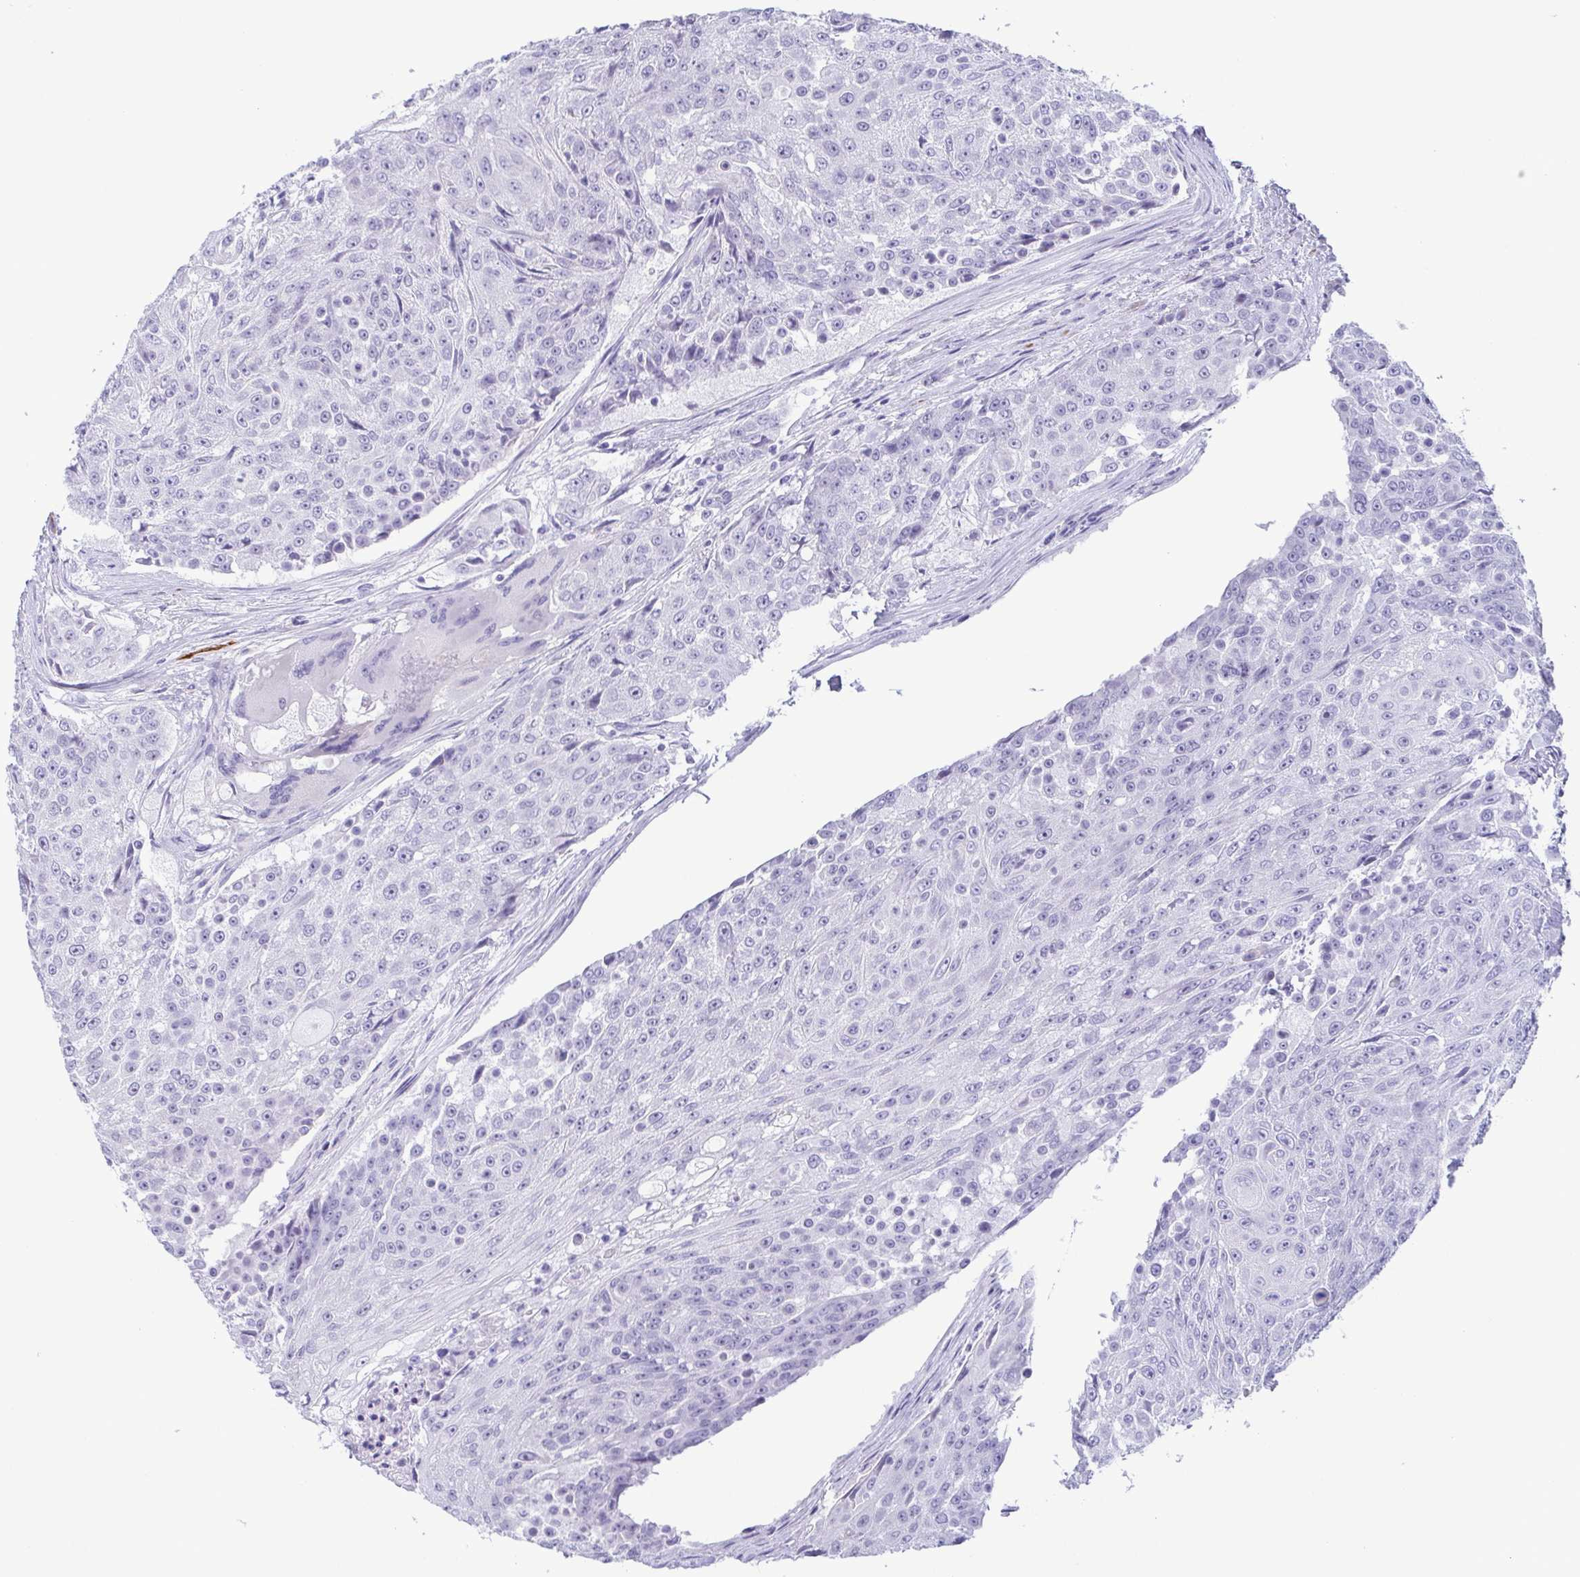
{"staining": {"intensity": "negative", "quantity": "none", "location": "none"}, "tissue": "urothelial cancer", "cell_type": "Tumor cells", "image_type": "cancer", "snomed": [{"axis": "morphology", "description": "Urothelial carcinoma, High grade"}, {"axis": "topography", "description": "Urinary bladder"}], "caption": "A high-resolution image shows IHC staining of urothelial carcinoma (high-grade), which displays no significant expression in tumor cells.", "gene": "MYL7", "patient": {"sex": "female", "age": 63}}